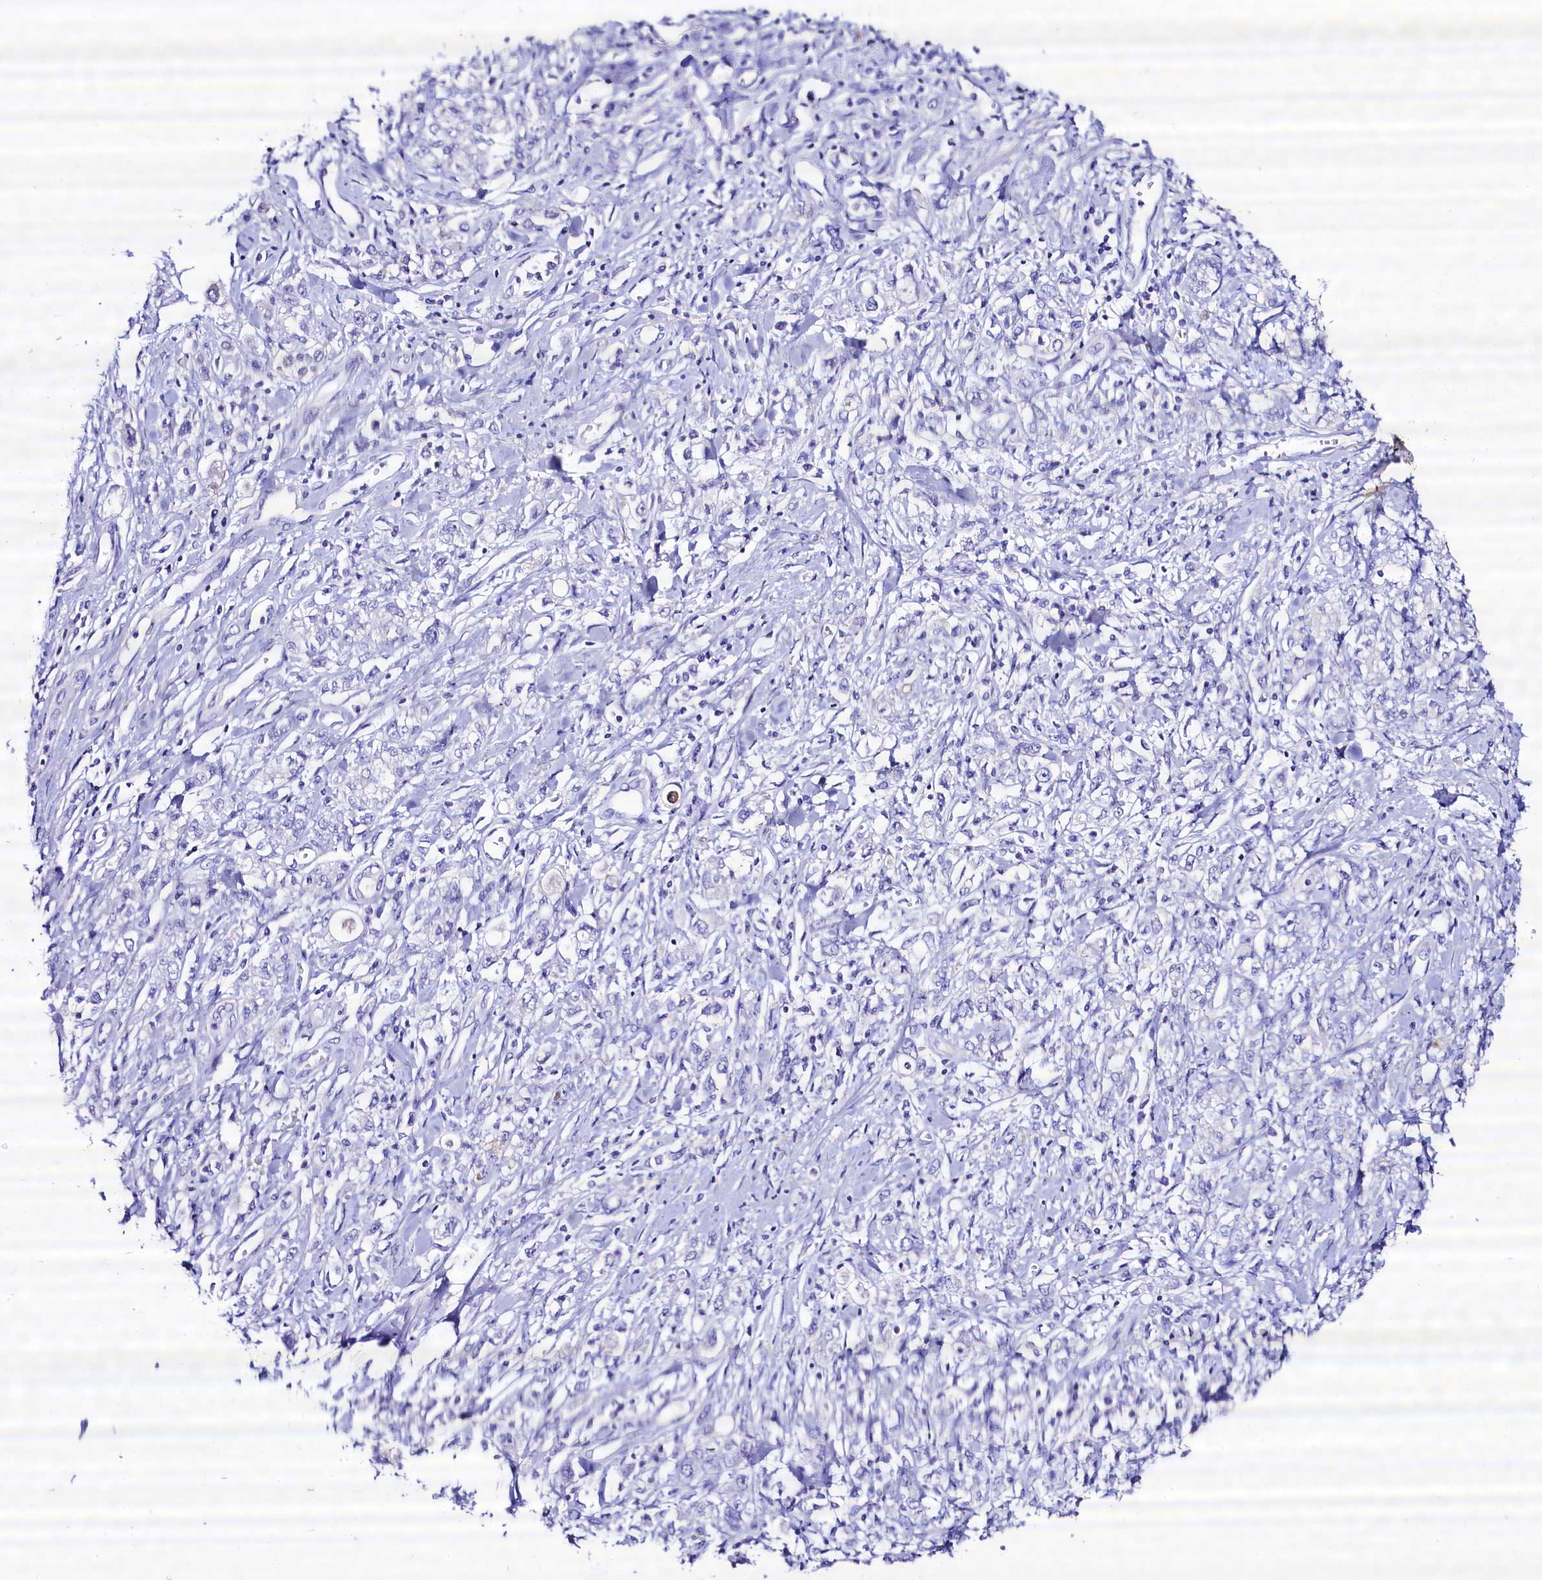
{"staining": {"intensity": "negative", "quantity": "none", "location": "none"}, "tissue": "stomach cancer", "cell_type": "Tumor cells", "image_type": "cancer", "snomed": [{"axis": "morphology", "description": "Adenocarcinoma, NOS"}, {"axis": "topography", "description": "Stomach"}], "caption": "Stomach cancer (adenocarcinoma) stained for a protein using immunohistochemistry (IHC) reveals no staining tumor cells.", "gene": "RBP3", "patient": {"sex": "female", "age": 76}}